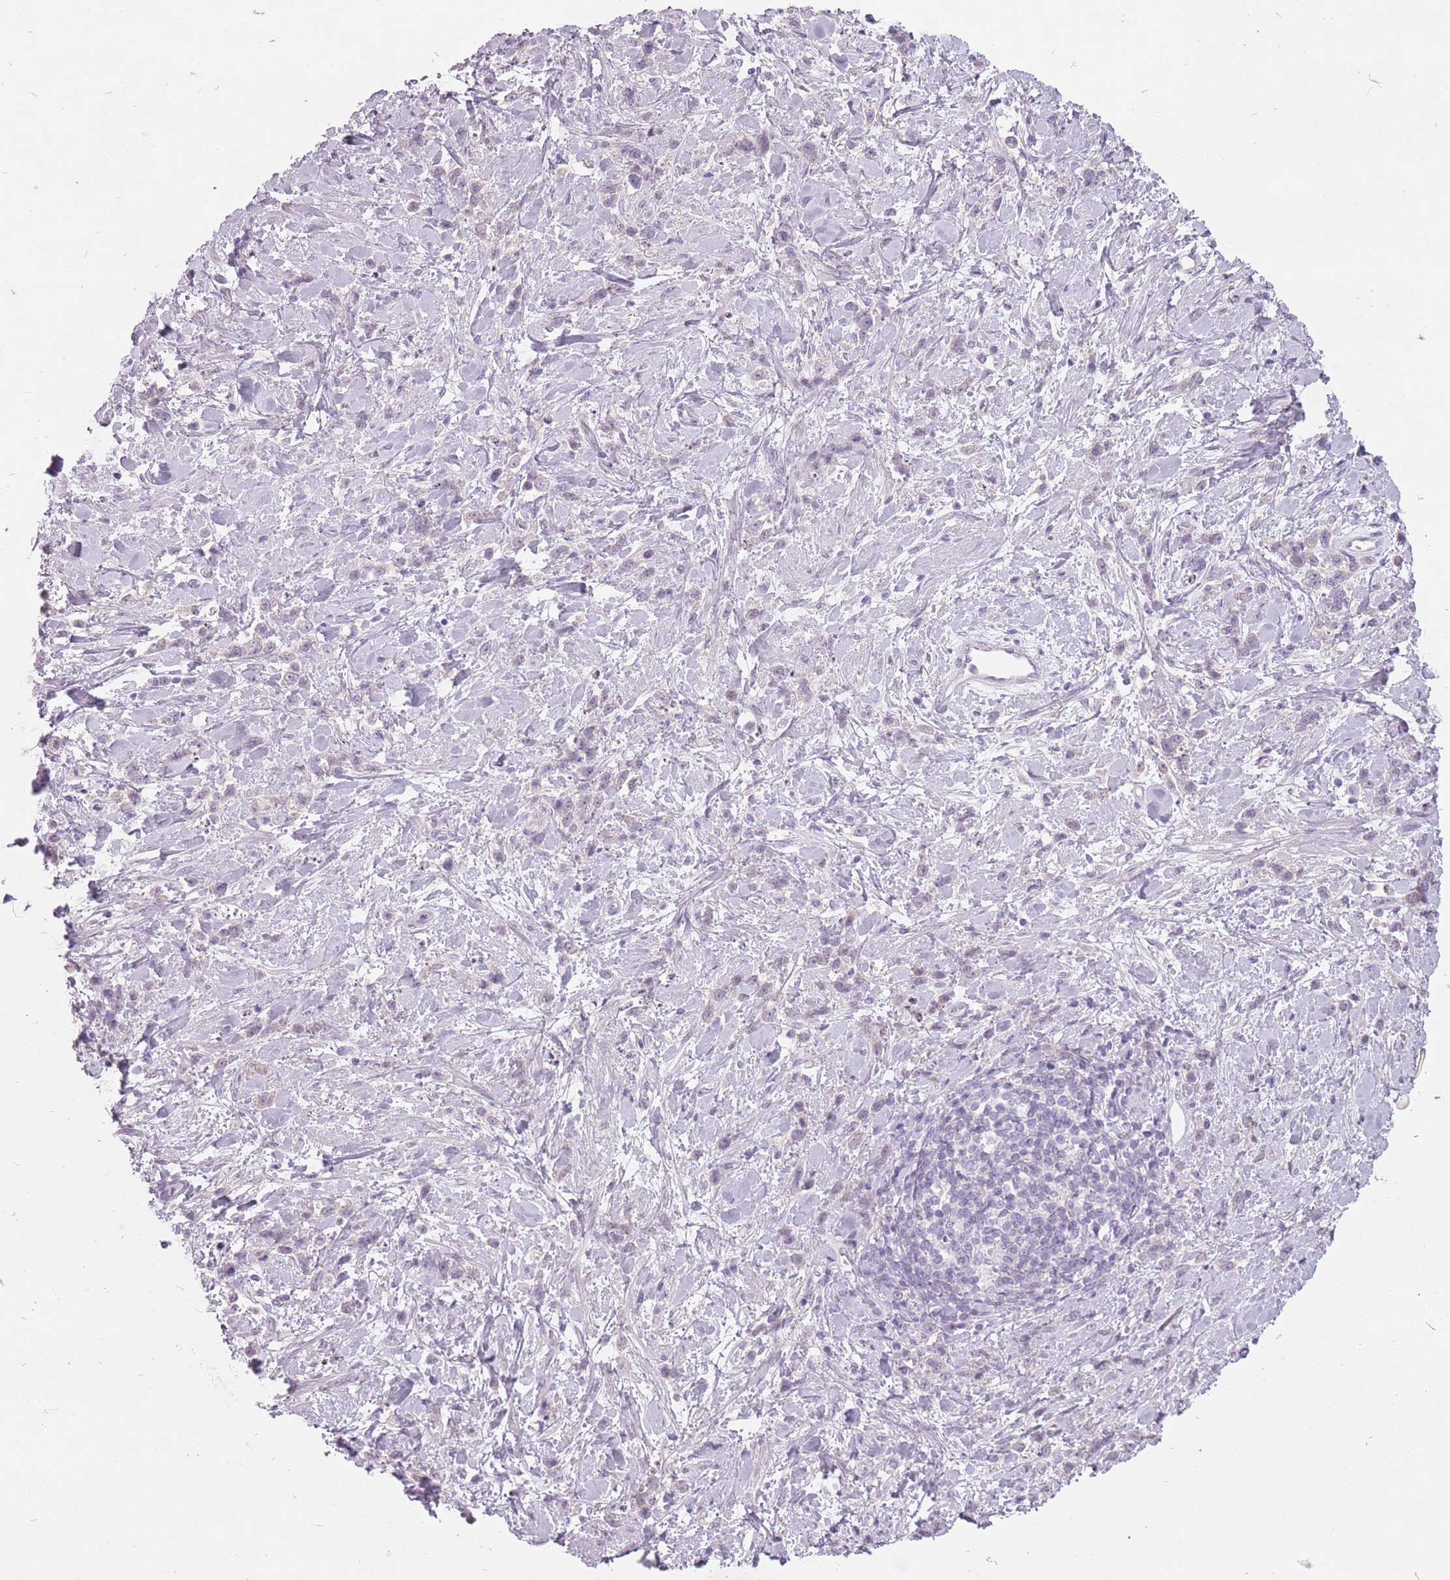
{"staining": {"intensity": "negative", "quantity": "none", "location": "none"}, "tissue": "stomach cancer", "cell_type": "Tumor cells", "image_type": "cancer", "snomed": [{"axis": "morphology", "description": "Adenocarcinoma, NOS"}, {"axis": "topography", "description": "Stomach"}], "caption": "An image of stomach cancer stained for a protein shows no brown staining in tumor cells. (Immunohistochemistry, brightfield microscopy, high magnification).", "gene": "FAM43B", "patient": {"sex": "female", "age": 60}}